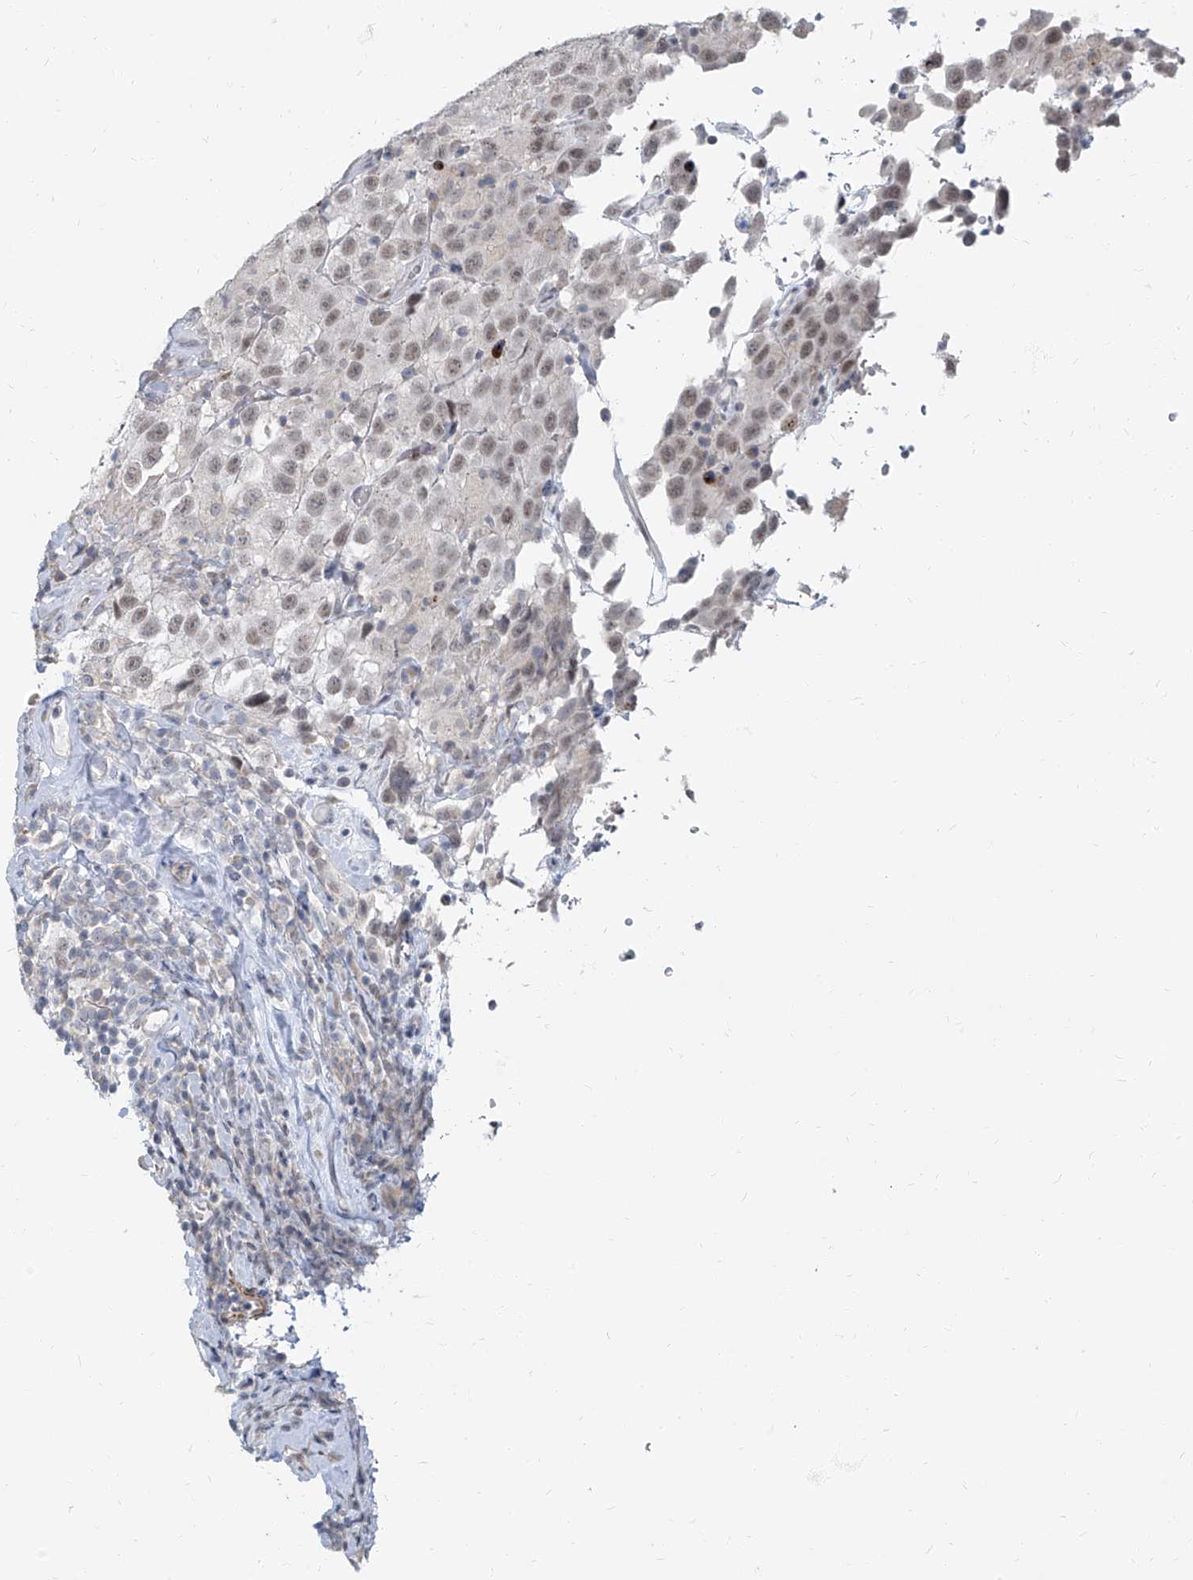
{"staining": {"intensity": "weak", "quantity": "25%-75%", "location": "nuclear"}, "tissue": "testis cancer", "cell_type": "Tumor cells", "image_type": "cancer", "snomed": [{"axis": "morphology", "description": "Seminoma, NOS"}, {"axis": "topography", "description": "Testis"}], "caption": "Protein analysis of testis seminoma tissue demonstrates weak nuclear staining in approximately 25%-75% of tumor cells.", "gene": "TXLNB", "patient": {"sex": "male", "age": 41}}